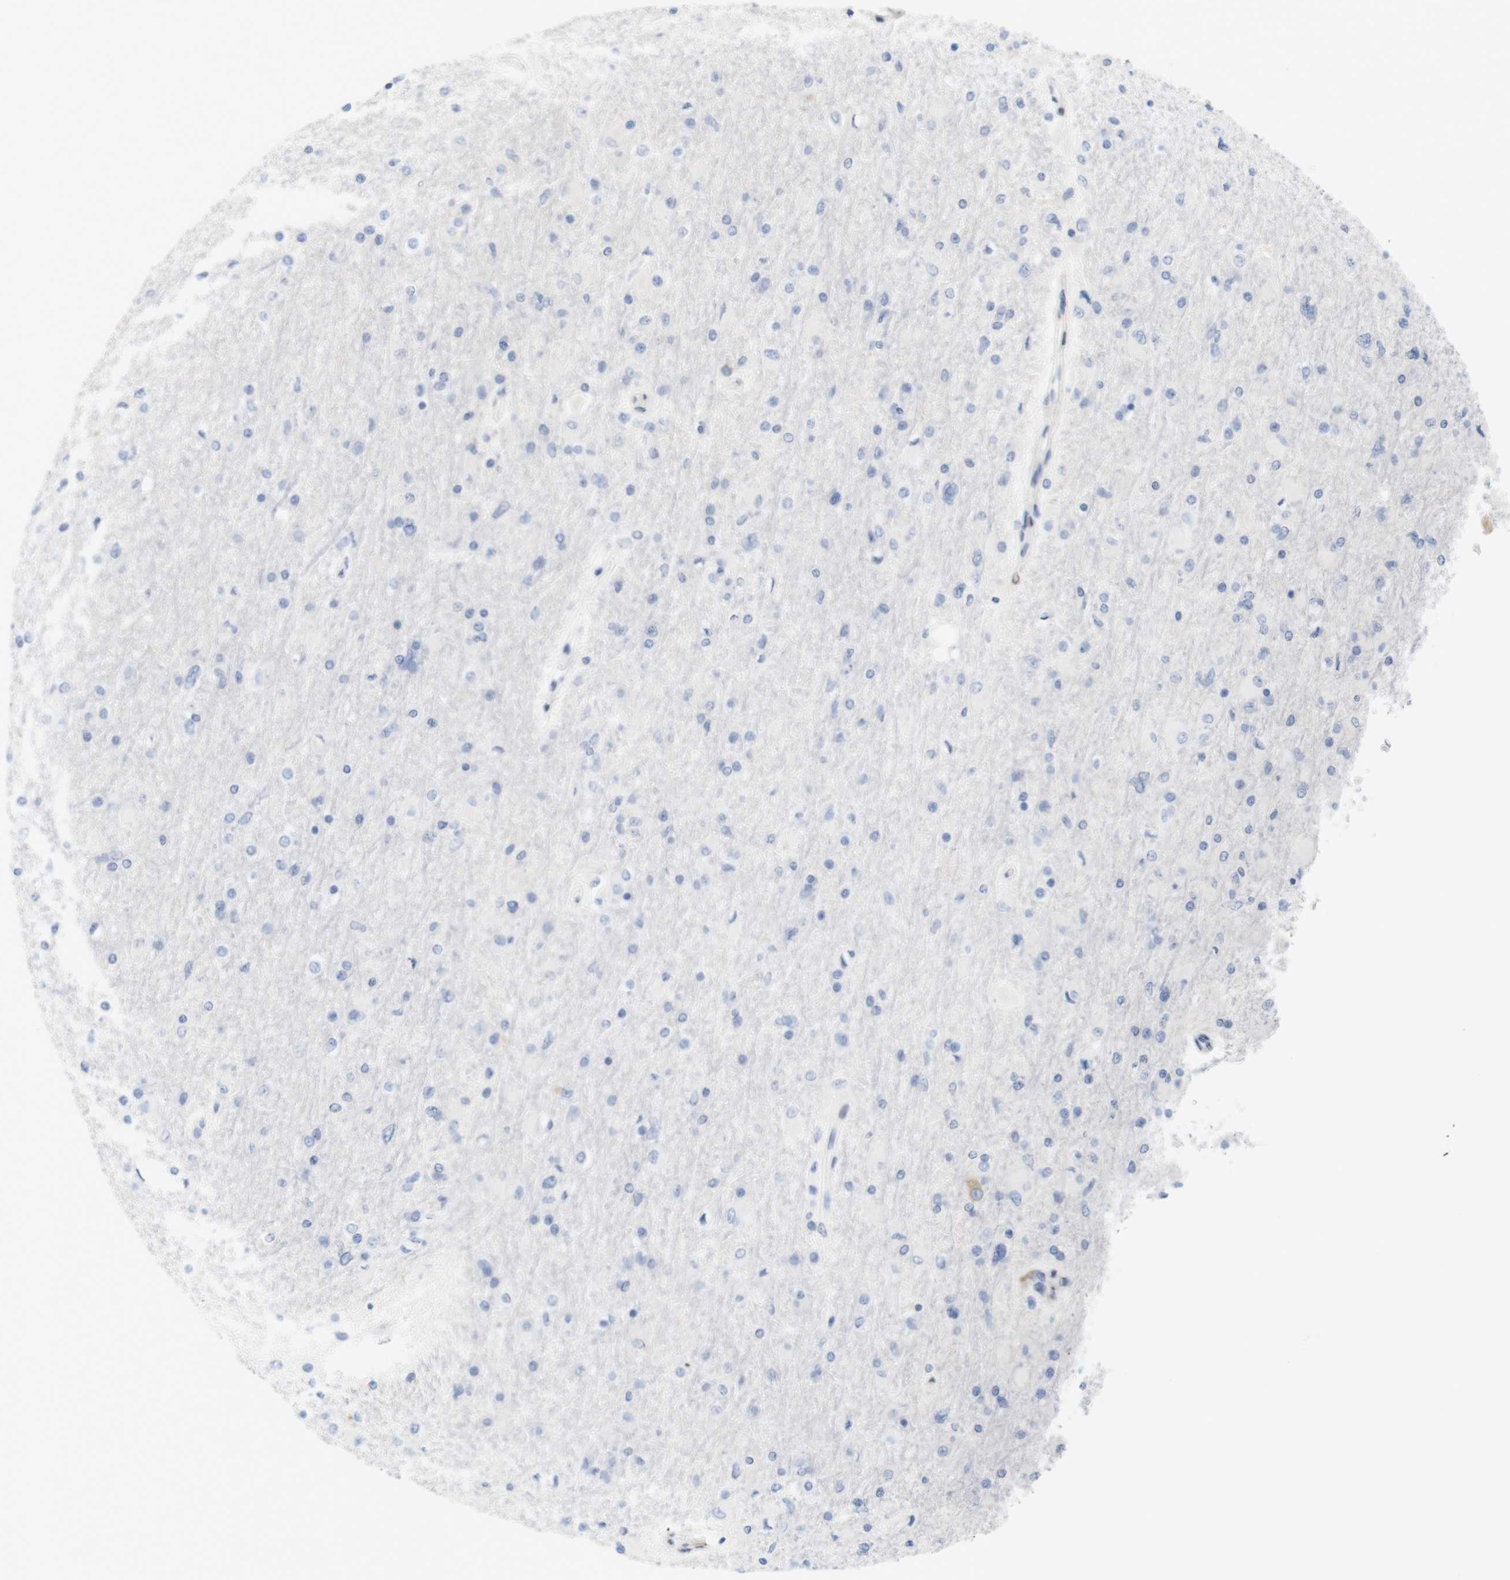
{"staining": {"intensity": "negative", "quantity": "none", "location": "none"}, "tissue": "glioma", "cell_type": "Tumor cells", "image_type": "cancer", "snomed": [{"axis": "morphology", "description": "Glioma, malignant, High grade"}, {"axis": "topography", "description": "Cerebral cortex"}], "caption": "Human glioma stained for a protein using IHC displays no staining in tumor cells.", "gene": "ITPR1", "patient": {"sex": "female", "age": 36}}